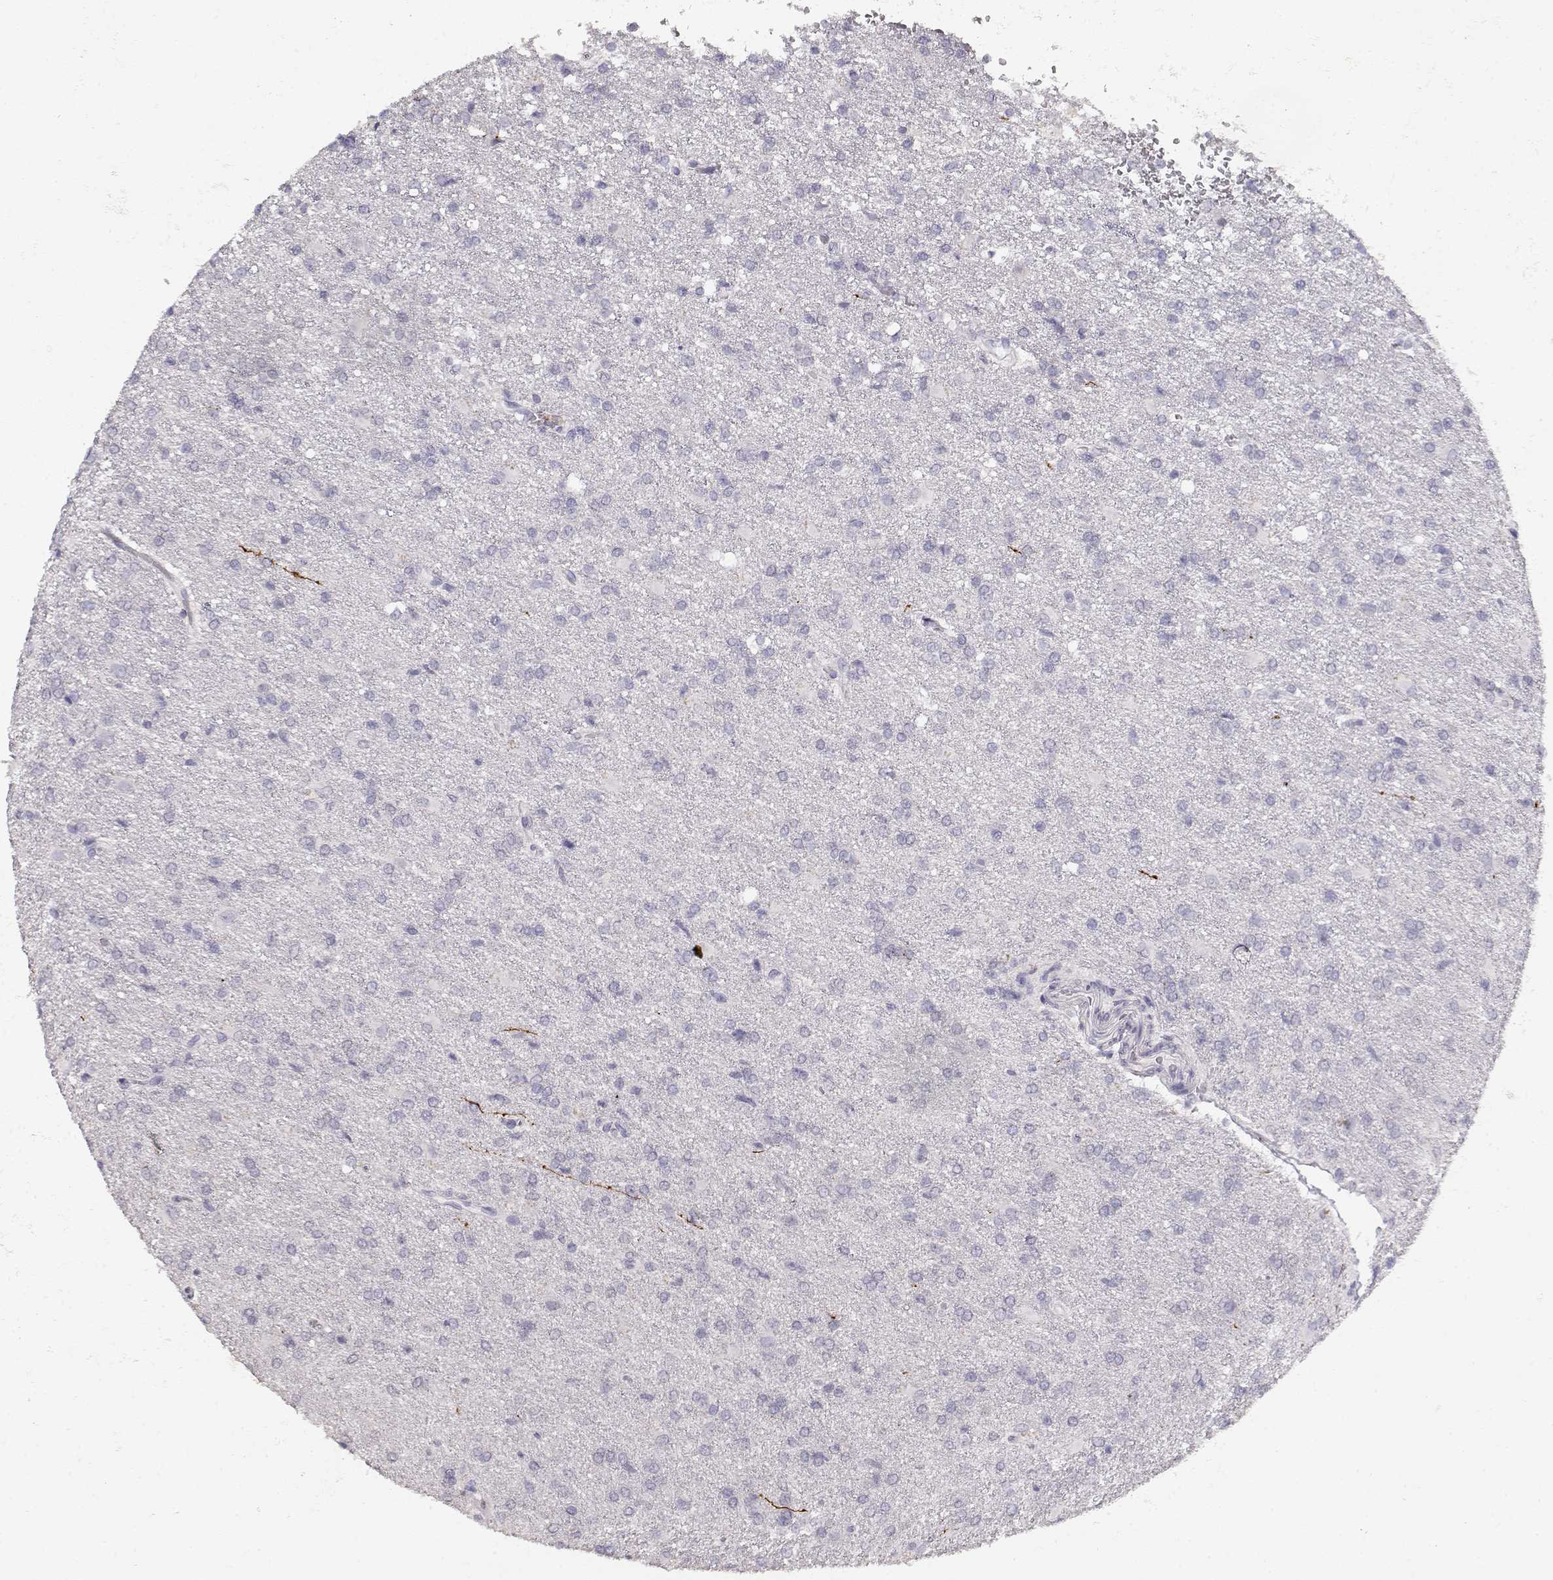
{"staining": {"intensity": "negative", "quantity": "none", "location": "none"}, "tissue": "glioma", "cell_type": "Tumor cells", "image_type": "cancer", "snomed": [{"axis": "morphology", "description": "Glioma, malignant, High grade"}, {"axis": "topography", "description": "Brain"}], "caption": "Tumor cells show no significant staining in glioma. The staining was performed using DAB (3,3'-diaminobenzidine) to visualize the protein expression in brown, while the nuclei were stained in blue with hematoxylin (Magnification: 20x).", "gene": "TPH2", "patient": {"sex": "male", "age": 68}}